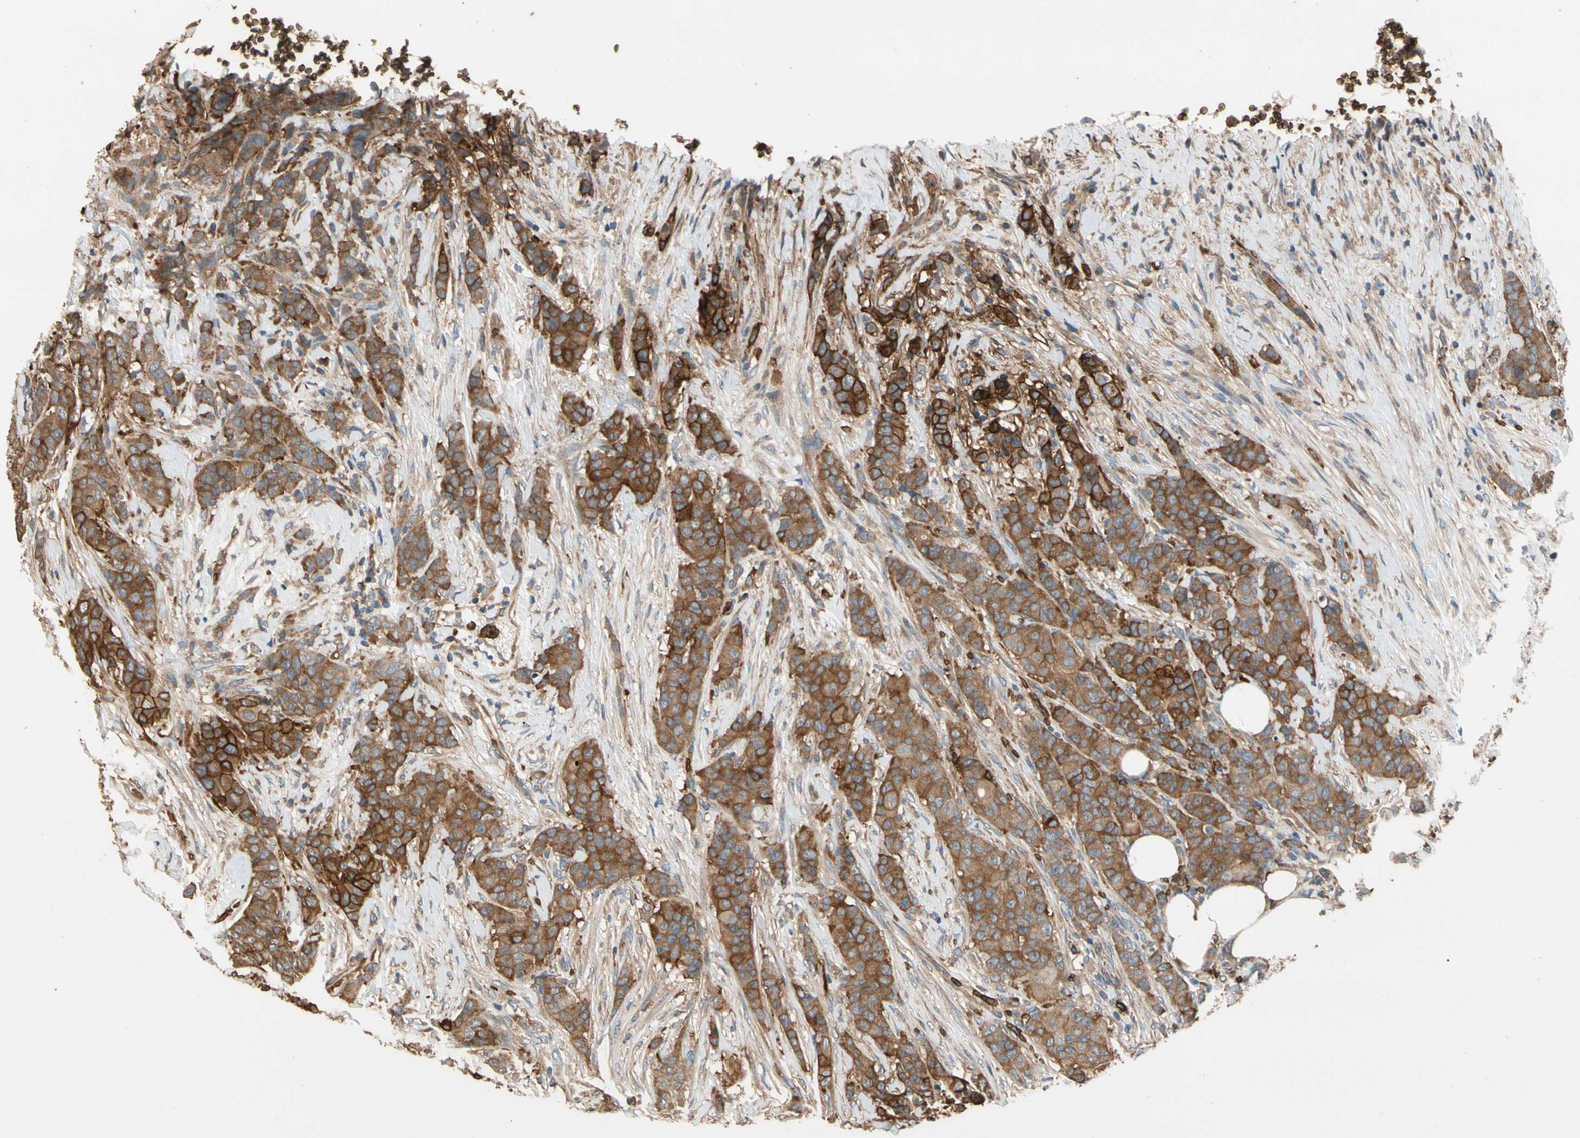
{"staining": {"intensity": "strong", "quantity": ">75%", "location": "cytoplasmic/membranous"}, "tissue": "breast cancer", "cell_type": "Tumor cells", "image_type": "cancer", "snomed": [{"axis": "morphology", "description": "Duct carcinoma"}, {"axis": "topography", "description": "Breast"}], "caption": "An IHC image of tumor tissue is shown. Protein staining in brown highlights strong cytoplasmic/membranous positivity in breast cancer within tumor cells.", "gene": "RIOK2", "patient": {"sex": "female", "age": 40}}